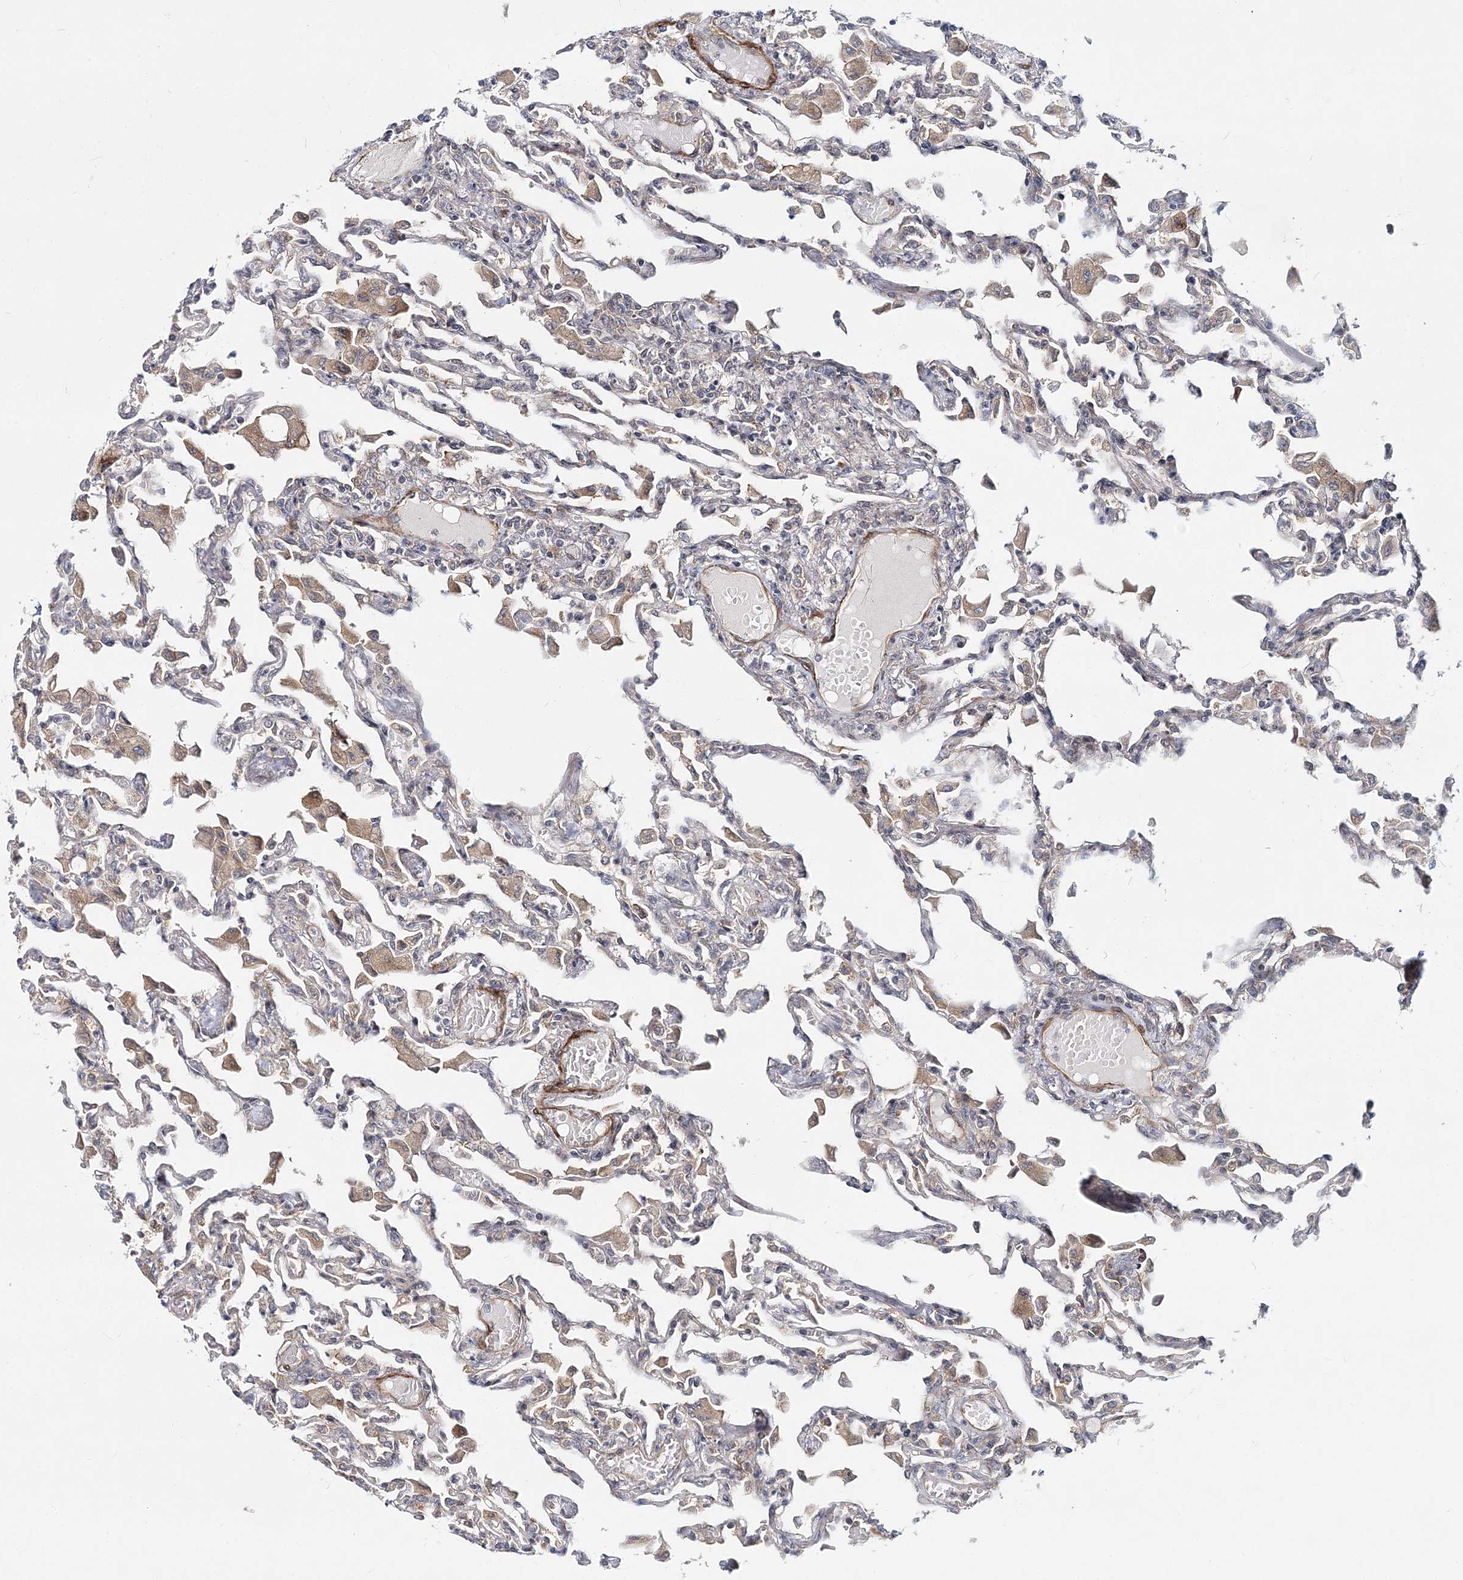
{"staining": {"intensity": "weak", "quantity": "<25%", "location": "cytoplasmic/membranous"}, "tissue": "lung", "cell_type": "Alveolar cells", "image_type": "normal", "snomed": [{"axis": "morphology", "description": "Normal tissue, NOS"}, {"axis": "topography", "description": "Bronchus"}, {"axis": "topography", "description": "Lung"}], "caption": "An IHC micrograph of unremarkable lung is shown. There is no staining in alveolar cells of lung.", "gene": "NBAS", "patient": {"sex": "female", "age": 49}}